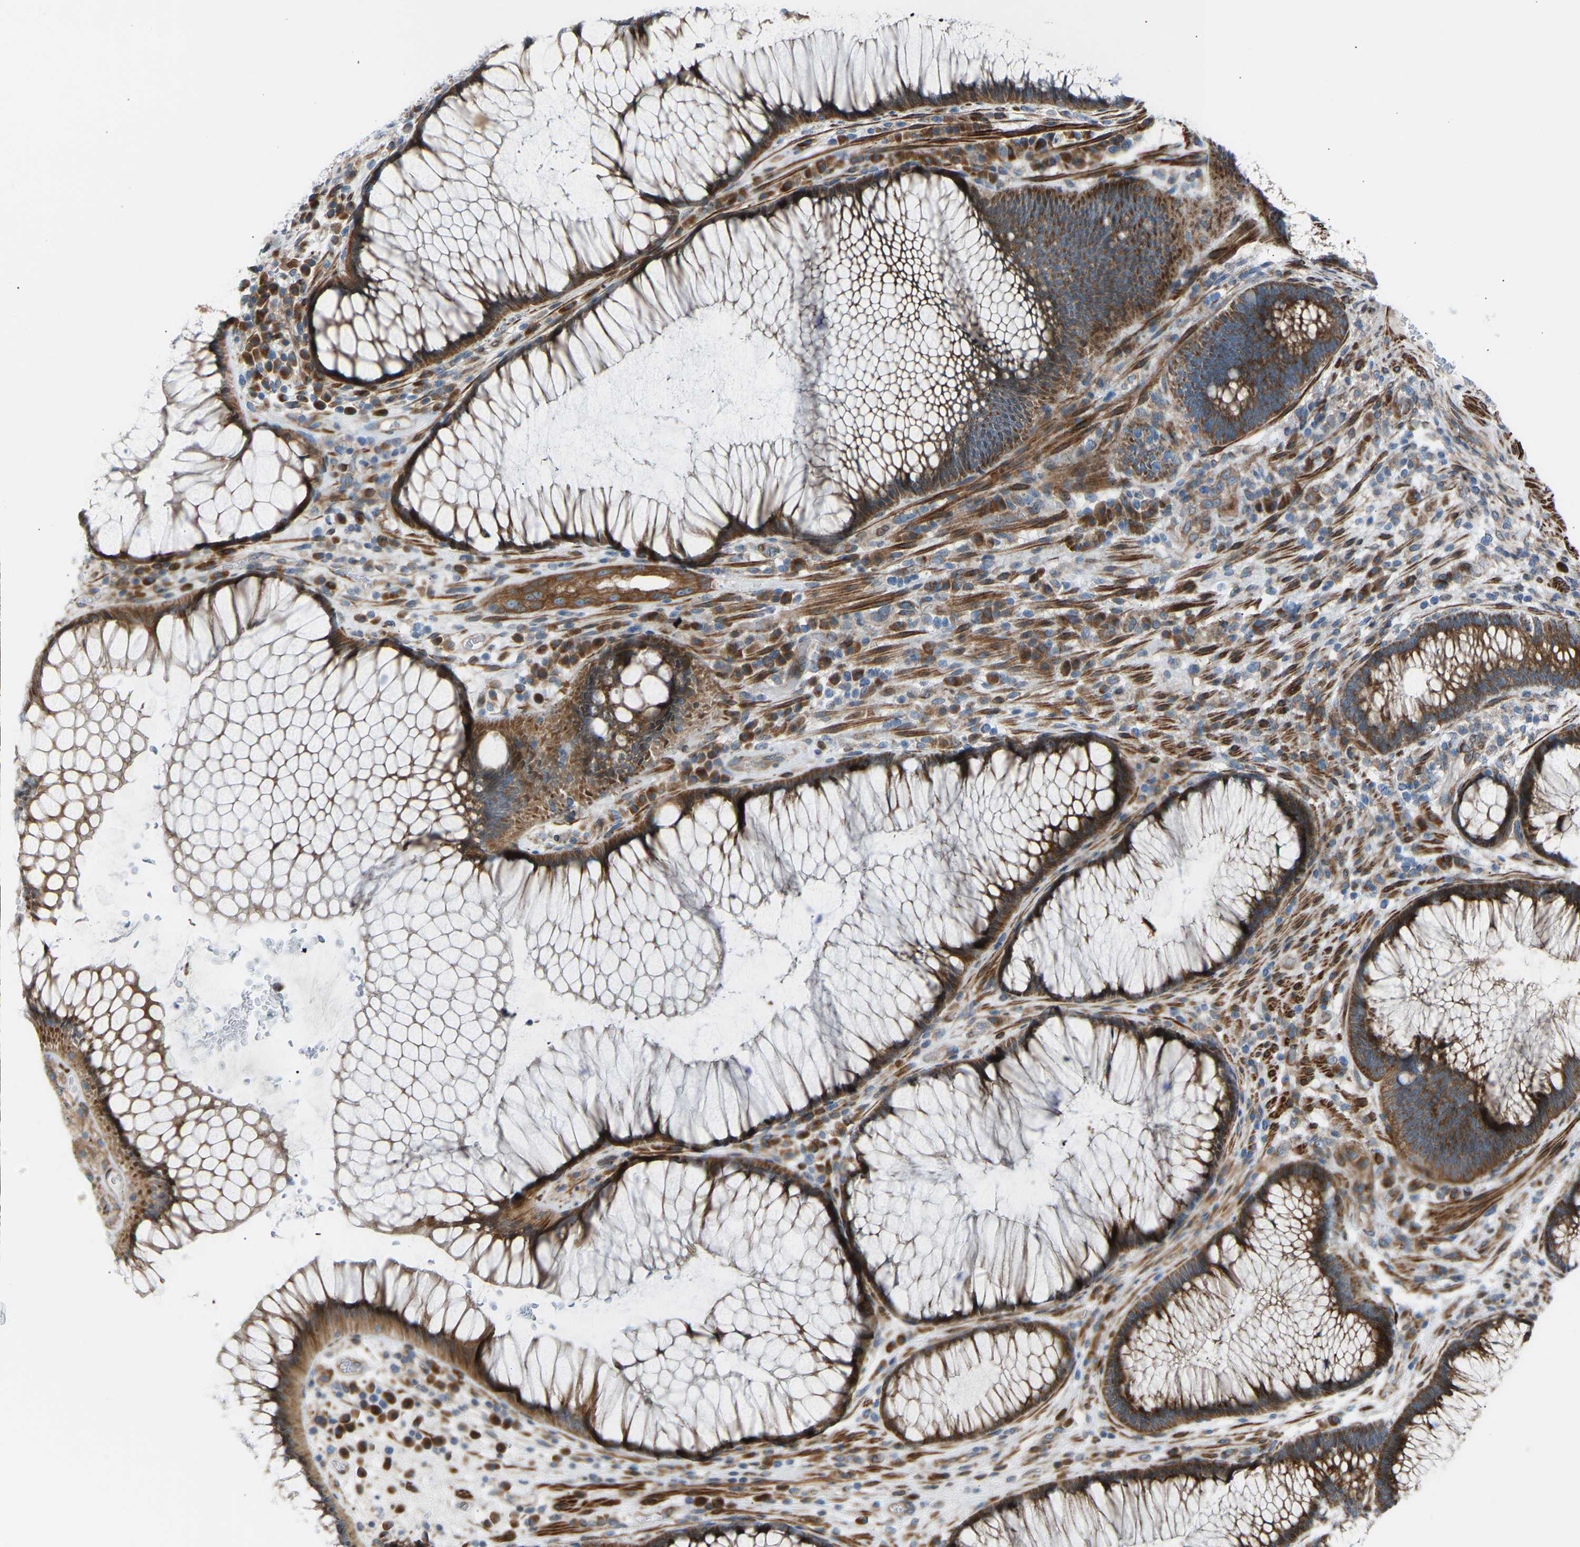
{"staining": {"intensity": "moderate", "quantity": ">75%", "location": "cytoplasmic/membranous"}, "tissue": "rectum", "cell_type": "Glandular cells", "image_type": "normal", "snomed": [{"axis": "morphology", "description": "Normal tissue, NOS"}, {"axis": "topography", "description": "Rectum"}], "caption": "Immunohistochemical staining of unremarkable rectum displays >75% levels of moderate cytoplasmic/membranous protein positivity in approximately >75% of glandular cells. (DAB (3,3'-diaminobenzidine) IHC, brown staining for protein, blue staining for nuclei).", "gene": "VPS41", "patient": {"sex": "male", "age": 51}}